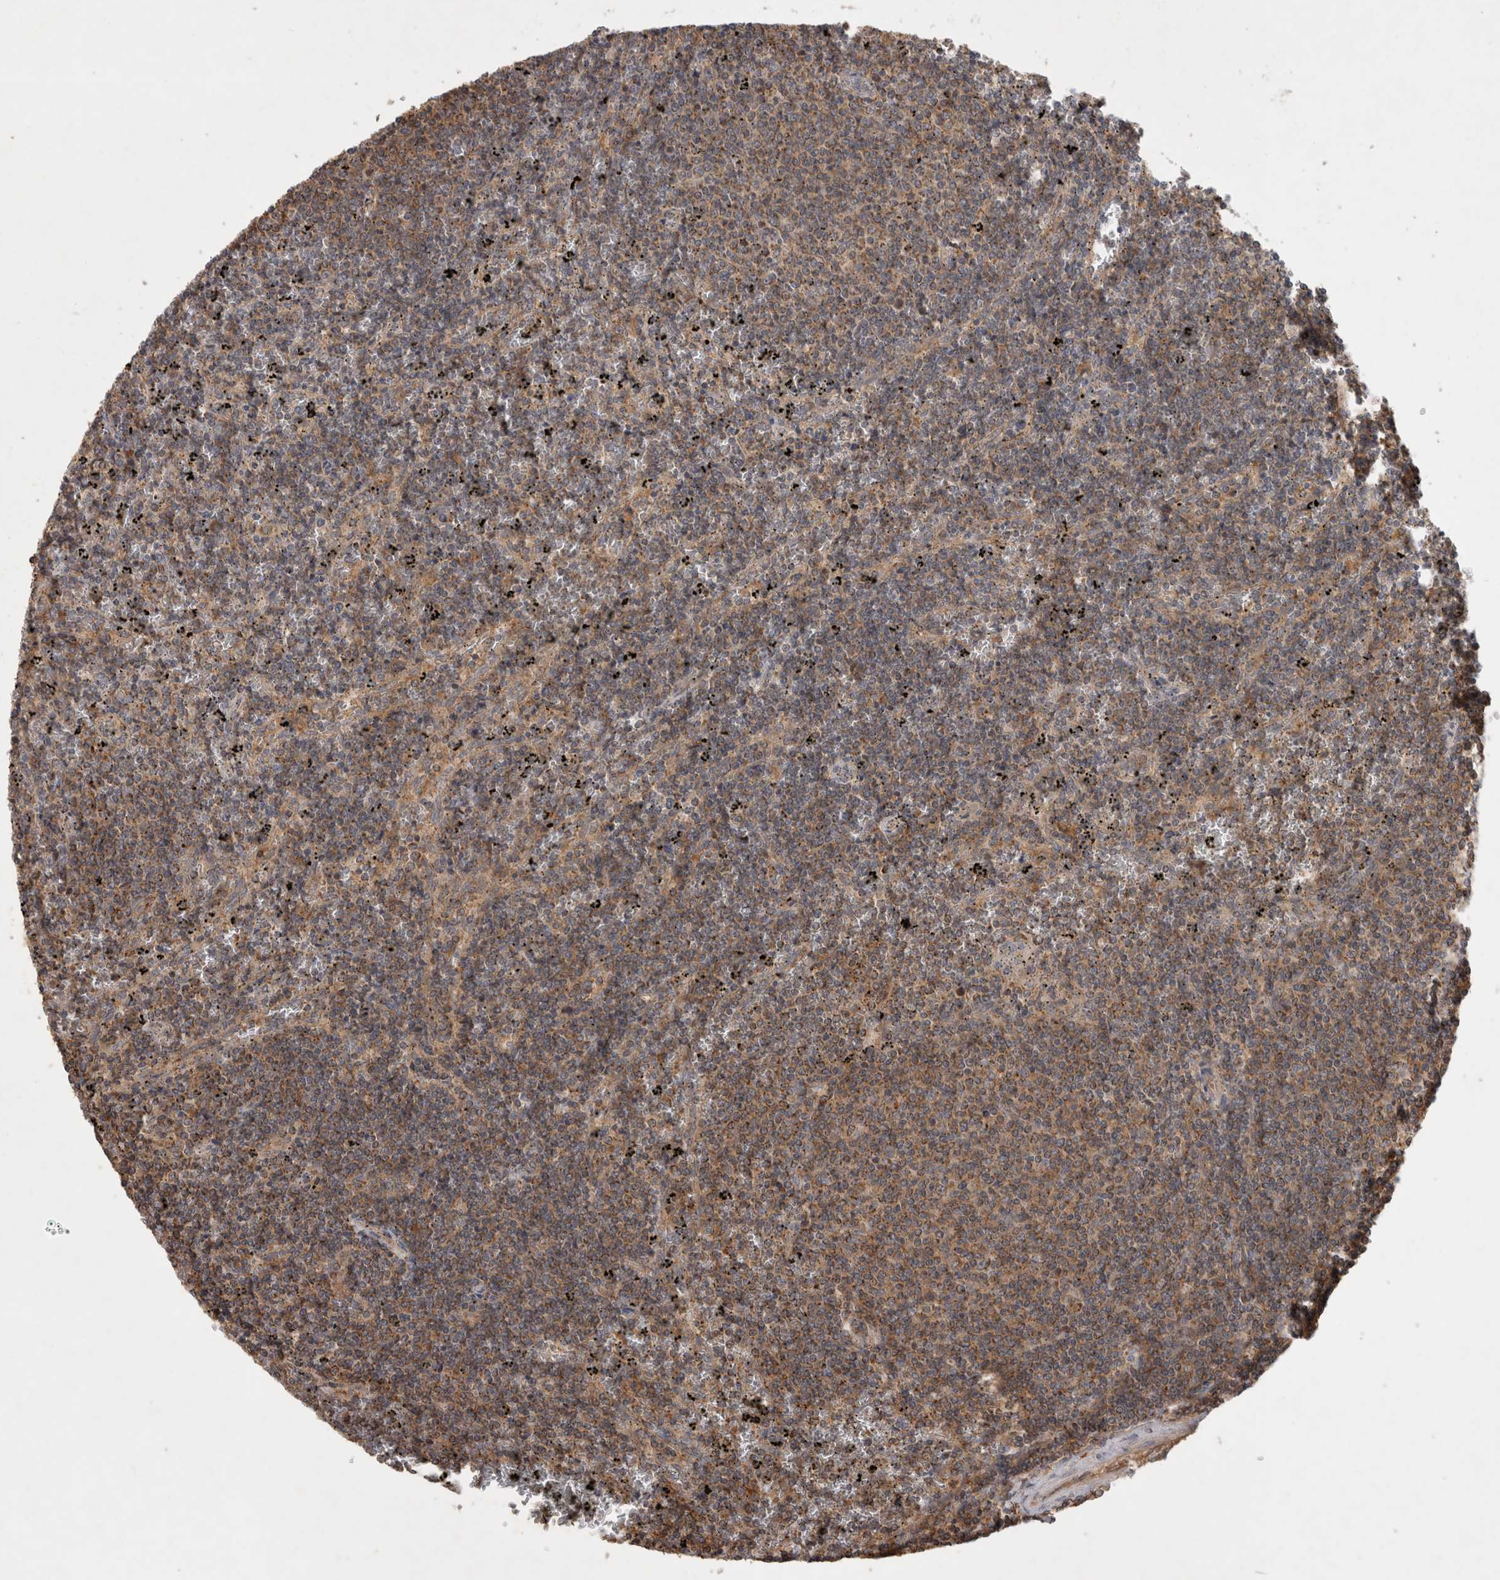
{"staining": {"intensity": "moderate", "quantity": ">75%", "location": "cytoplasmic/membranous"}, "tissue": "lymphoma", "cell_type": "Tumor cells", "image_type": "cancer", "snomed": [{"axis": "morphology", "description": "Malignant lymphoma, non-Hodgkin's type, Low grade"}, {"axis": "topography", "description": "Spleen"}], "caption": "Moderate cytoplasmic/membranous staining for a protein is identified in about >75% of tumor cells of malignant lymphoma, non-Hodgkin's type (low-grade) using immunohistochemistry.", "gene": "SERAC1", "patient": {"sex": "female", "age": 50}}